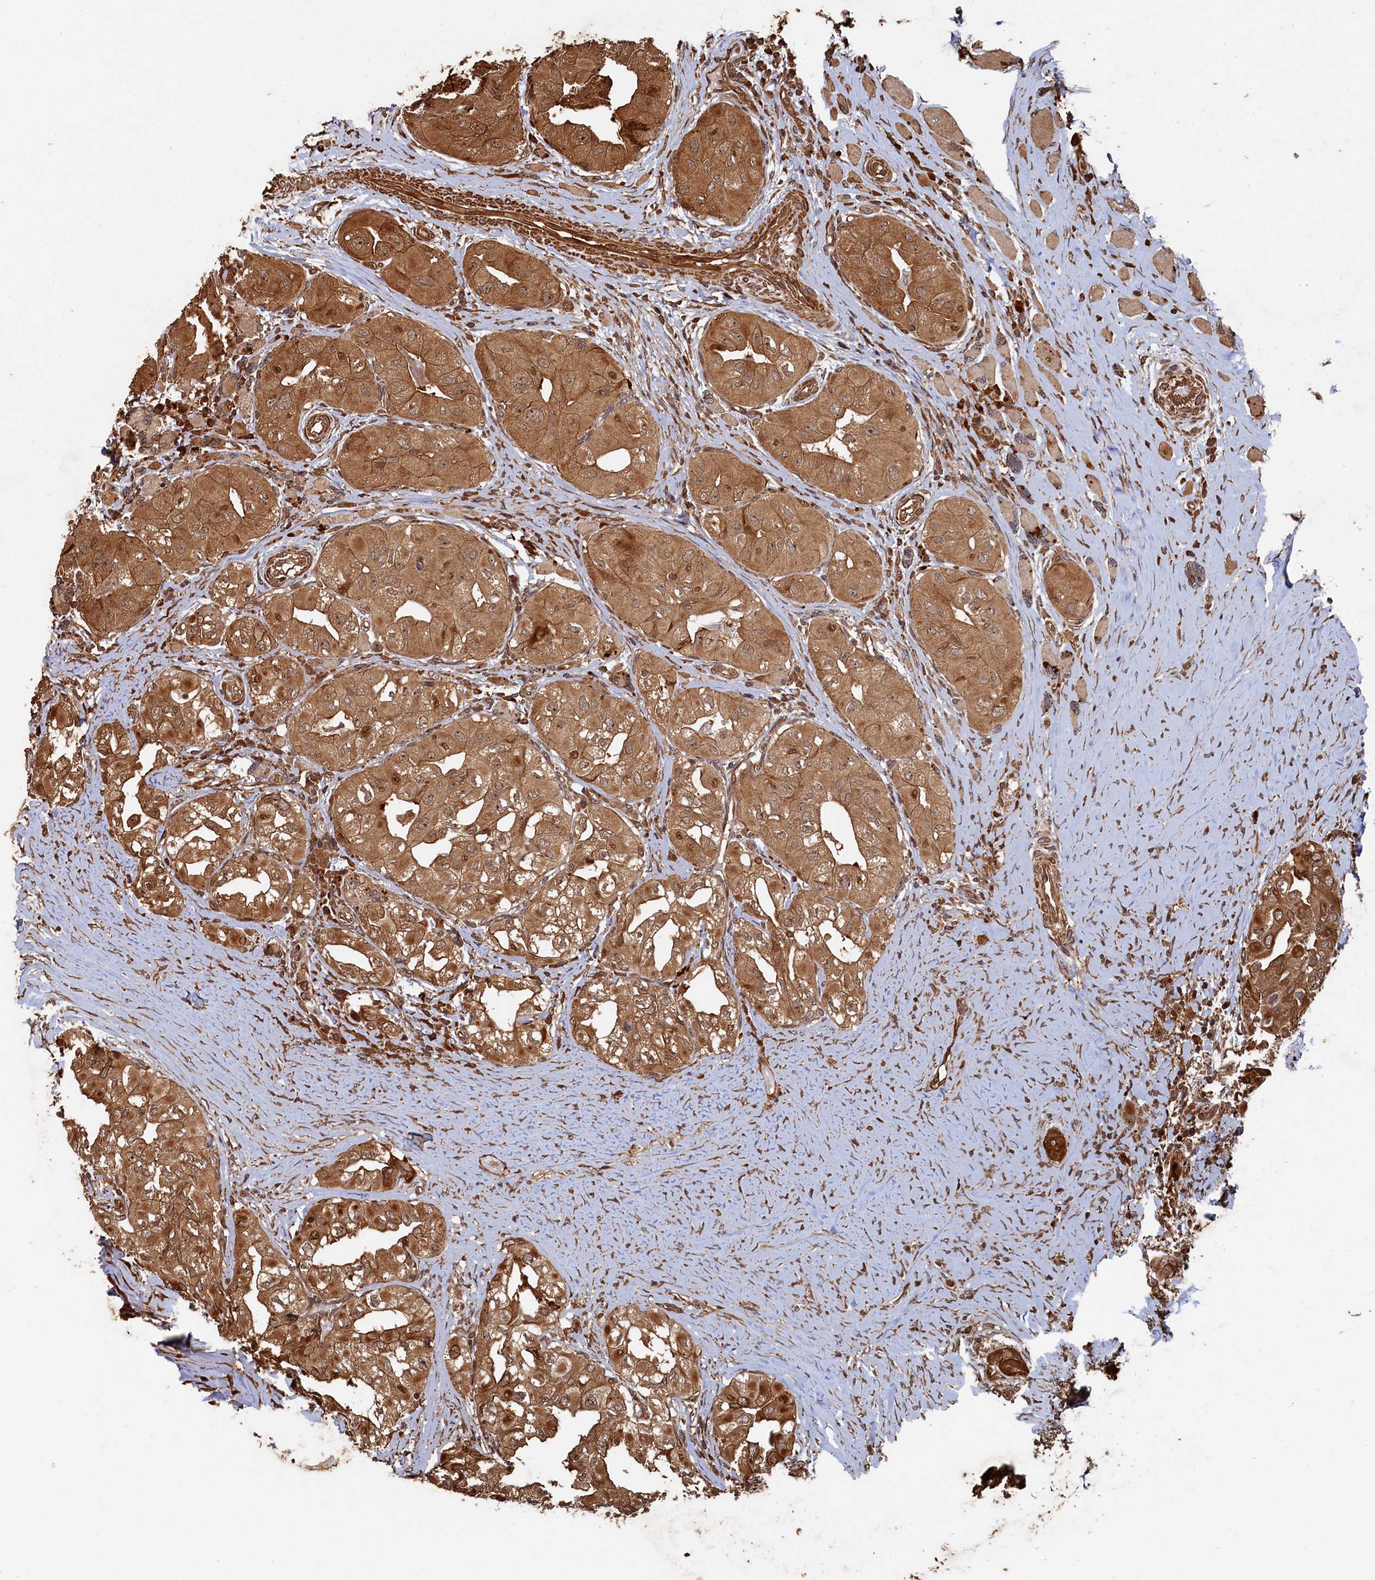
{"staining": {"intensity": "strong", "quantity": ">75%", "location": "cytoplasmic/membranous,nuclear"}, "tissue": "thyroid cancer", "cell_type": "Tumor cells", "image_type": "cancer", "snomed": [{"axis": "morphology", "description": "Papillary adenocarcinoma, NOS"}, {"axis": "topography", "description": "Thyroid gland"}], "caption": "IHC (DAB (3,3'-diaminobenzidine)) staining of thyroid papillary adenocarcinoma reveals strong cytoplasmic/membranous and nuclear protein expression in about >75% of tumor cells. (Stains: DAB (3,3'-diaminobenzidine) in brown, nuclei in blue, Microscopy: brightfield microscopy at high magnification).", "gene": "PIGN", "patient": {"sex": "female", "age": 59}}